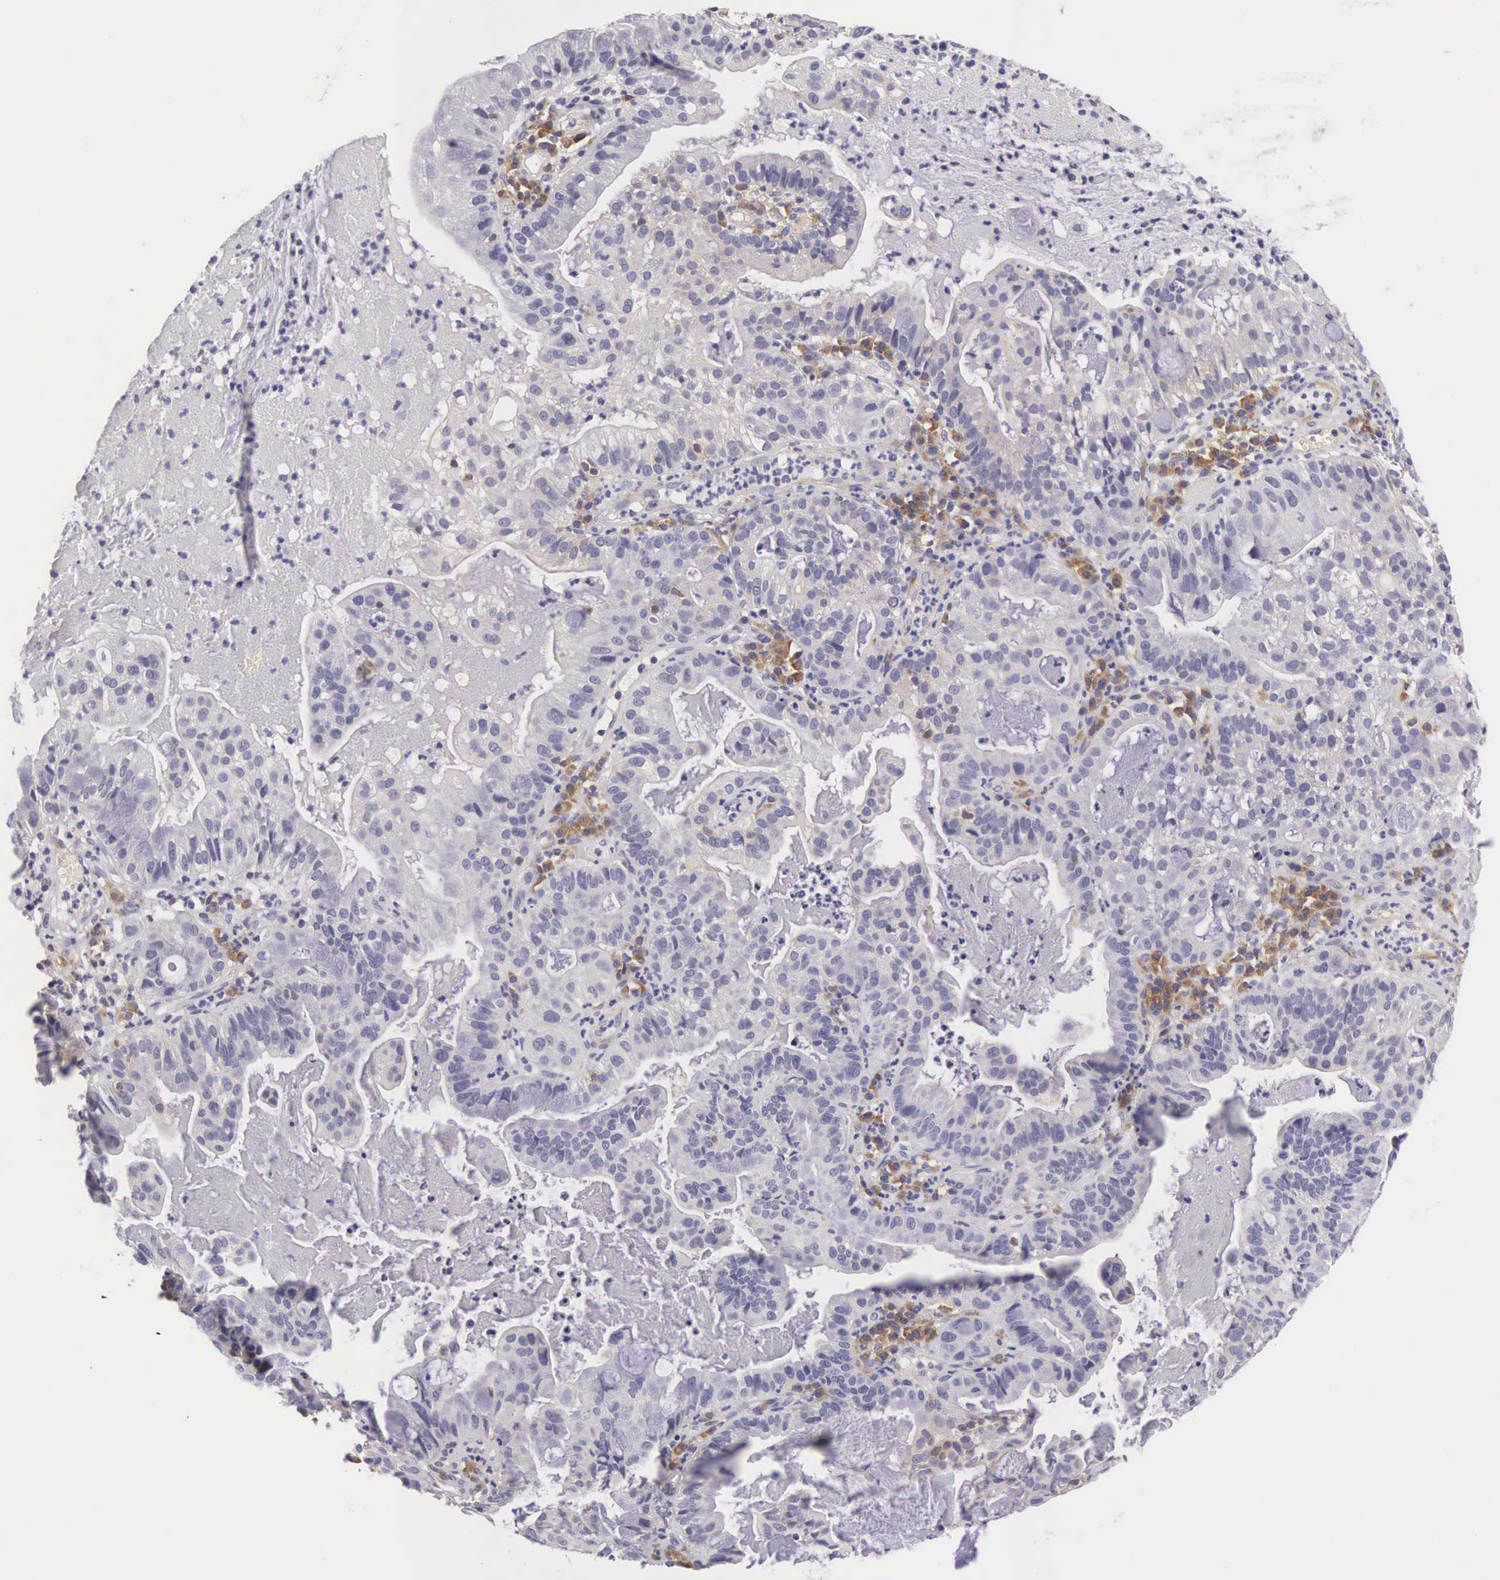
{"staining": {"intensity": "negative", "quantity": "none", "location": "none"}, "tissue": "cervical cancer", "cell_type": "Tumor cells", "image_type": "cancer", "snomed": [{"axis": "morphology", "description": "Adenocarcinoma, NOS"}, {"axis": "topography", "description": "Cervix"}], "caption": "This micrograph is of cervical cancer (adenocarcinoma) stained with immunohistochemistry (IHC) to label a protein in brown with the nuclei are counter-stained blue. There is no staining in tumor cells. (DAB IHC, high magnification).", "gene": "OSBPL3", "patient": {"sex": "female", "age": 41}}